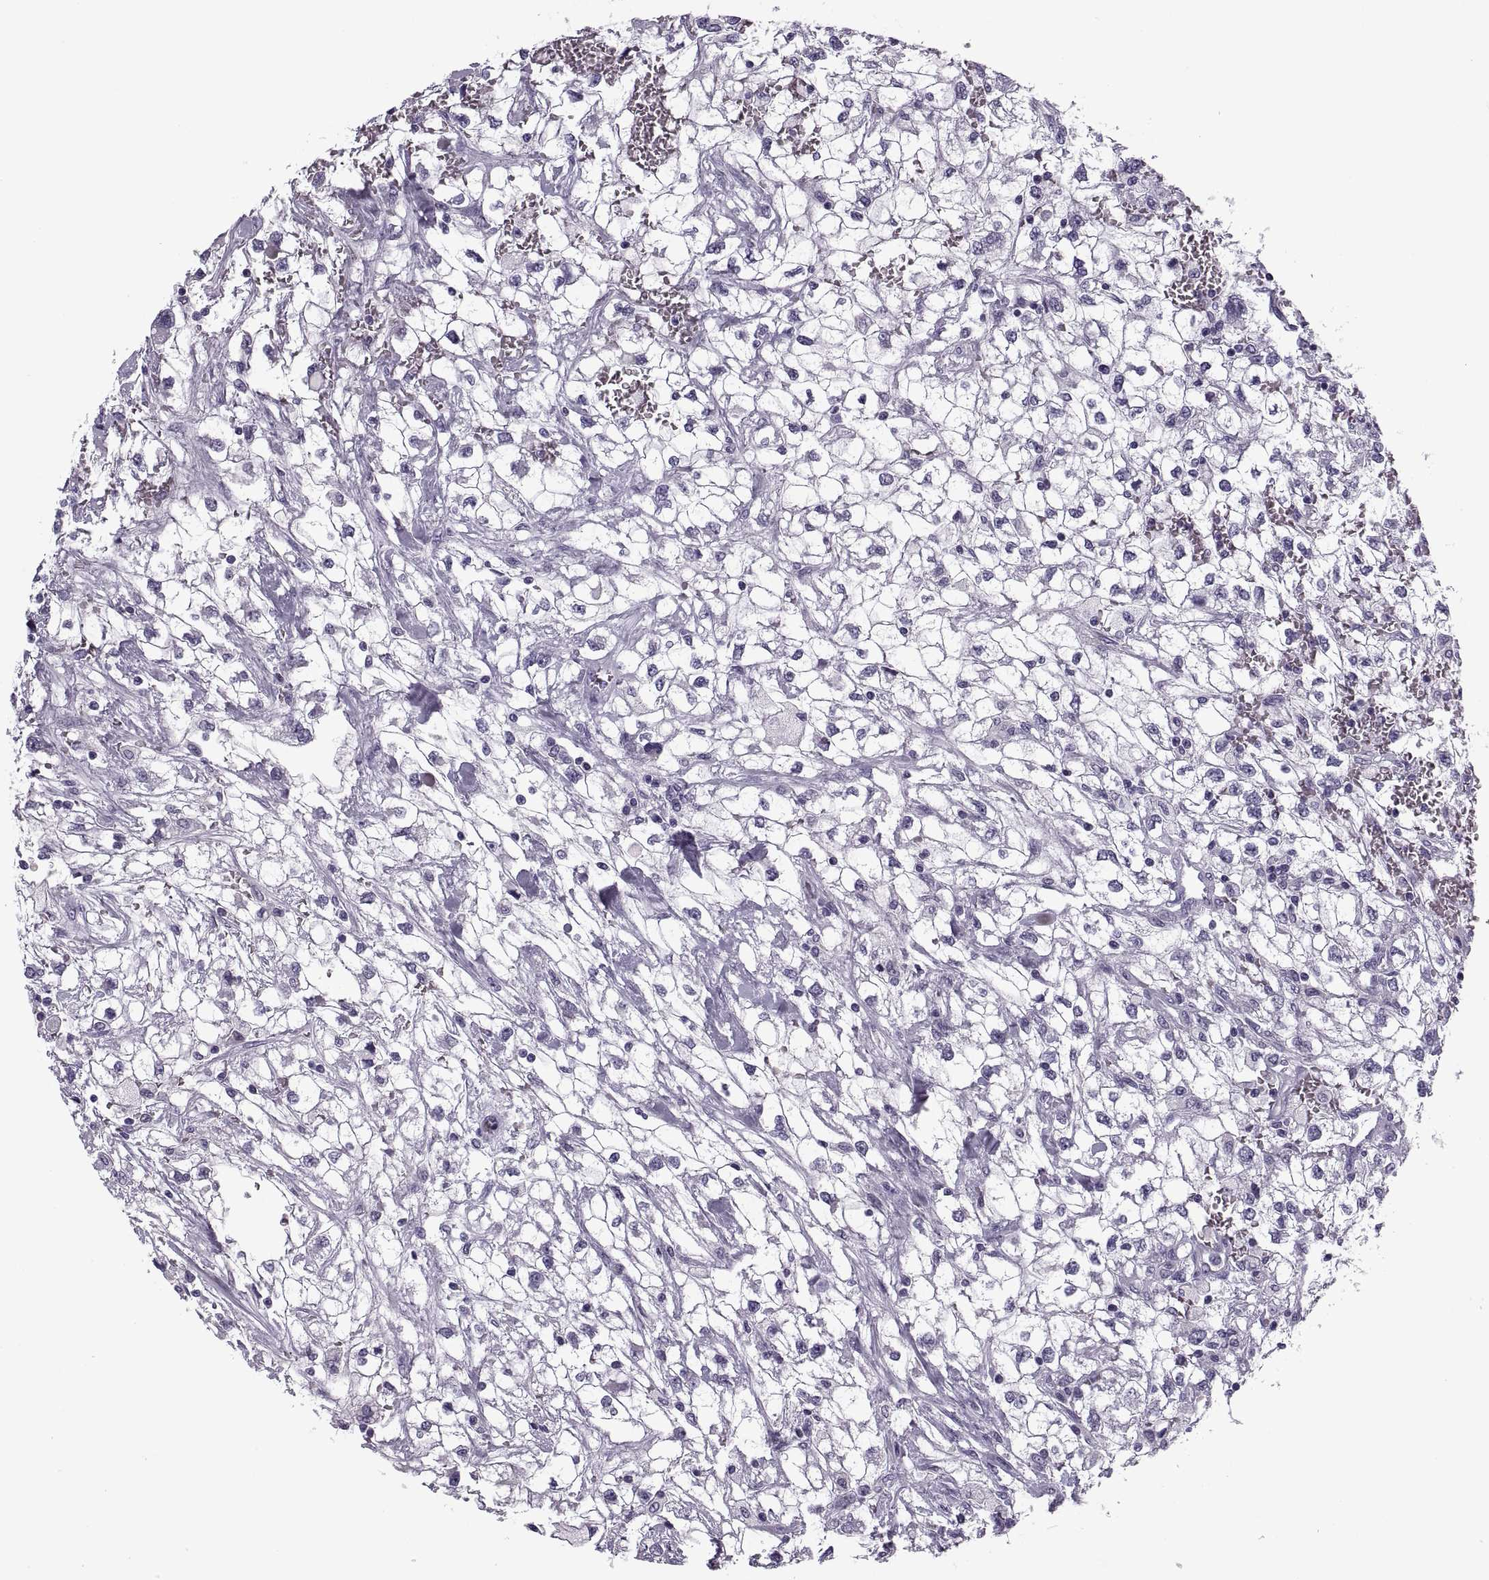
{"staining": {"intensity": "negative", "quantity": "none", "location": "none"}, "tissue": "renal cancer", "cell_type": "Tumor cells", "image_type": "cancer", "snomed": [{"axis": "morphology", "description": "Adenocarcinoma, NOS"}, {"axis": "topography", "description": "Kidney"}], "caption": "Protein analysis of renal cancer reveals no significant staining in tumor cells. (Immunohistochemistry, brightfield microscopy, high magnification).", "gene": "SYNGR4", "patient": {"sex": "male", "age": 59}}